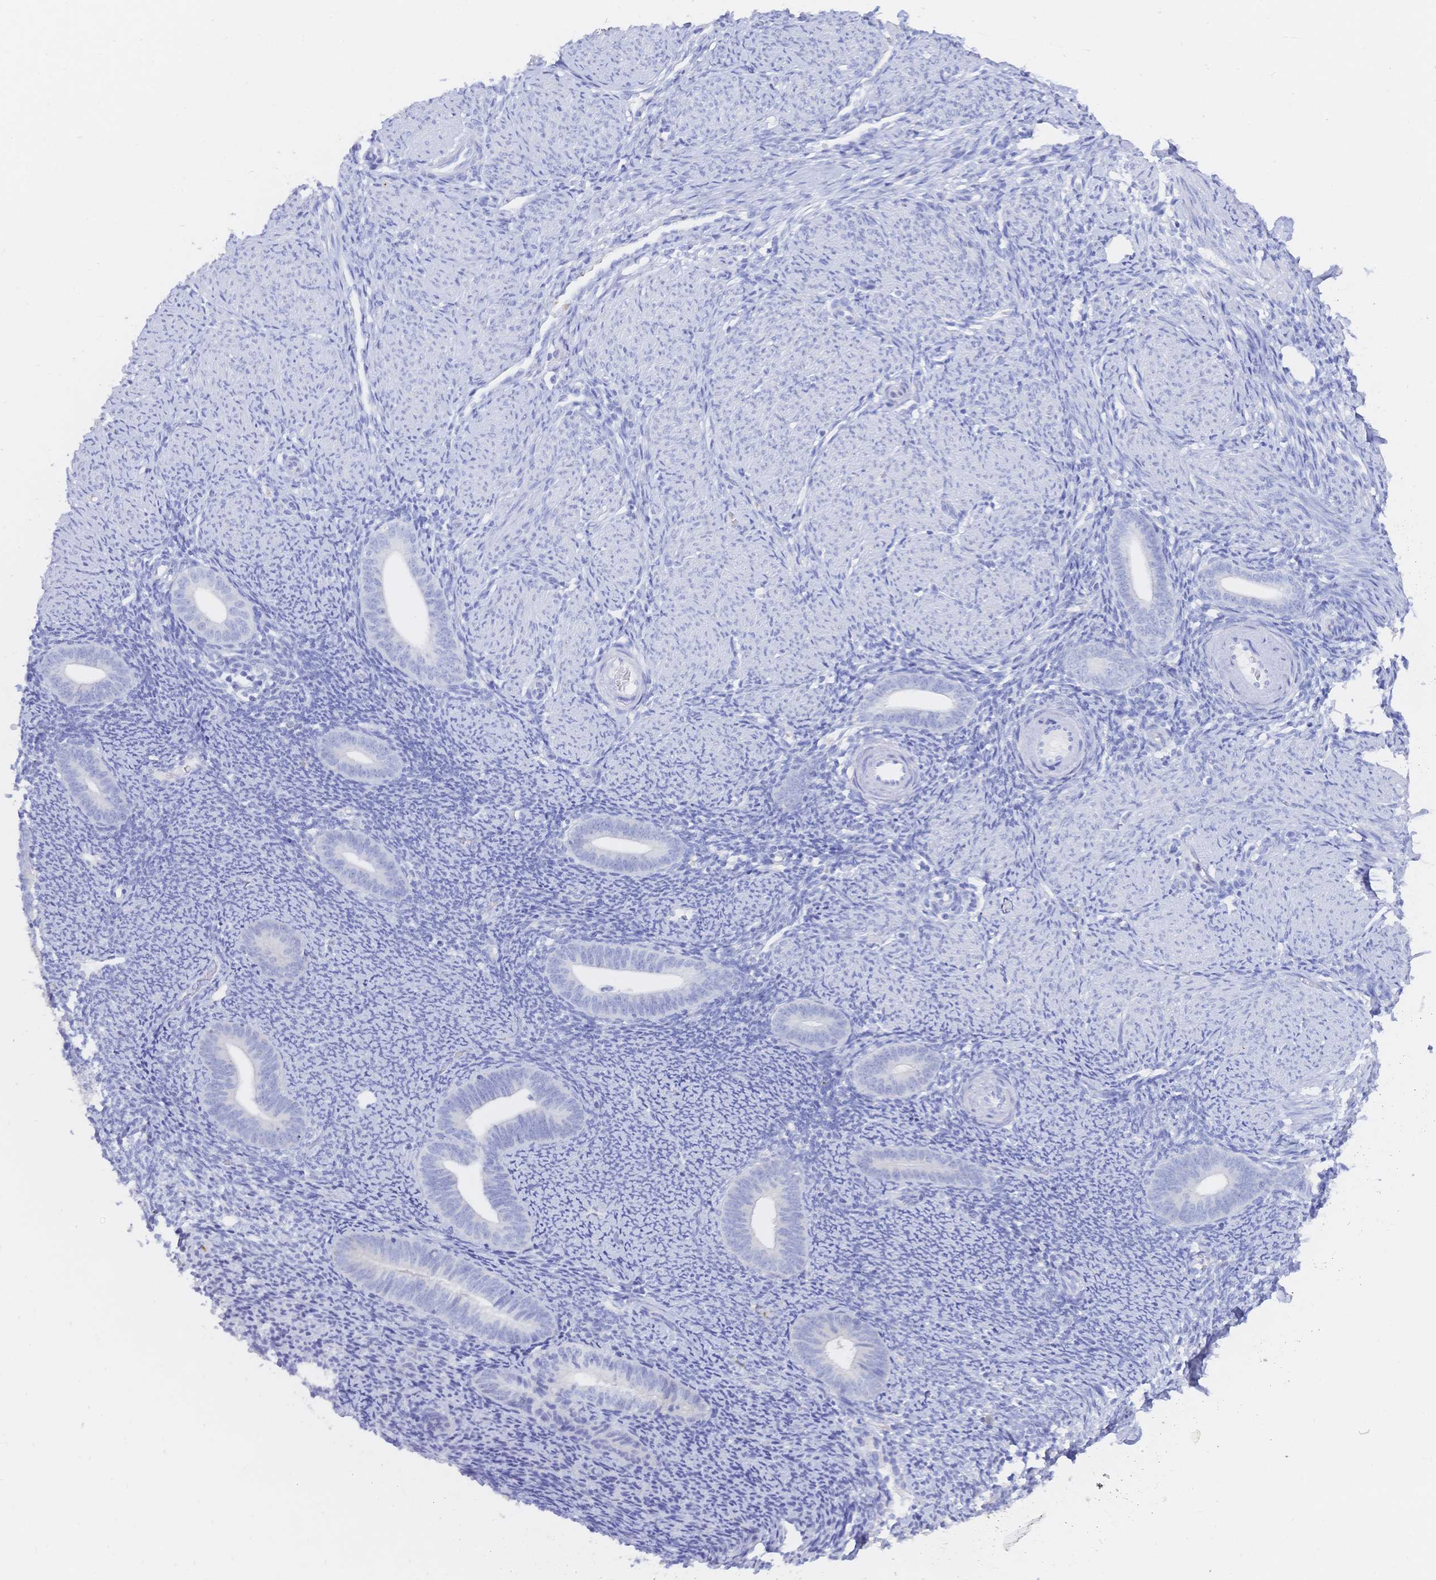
{"staining": {"intensity": "negative", "quantity": "none", "location": "none"}, "tissue": "endometrium", "cell_type": "Cells in endometrial stroma", "image_type": "normal", "snomed": [{"axis": "morphology", "description": "Normal tissue, NOS"}, {"axis": "topography", "description": "Endometrium"}], "caption": "The IHC micrograph has no significant positivity in cells in endometrial stroma of endometrium.", "gene": "RRM1", "patient": {"sex": "female", "age": 39}}